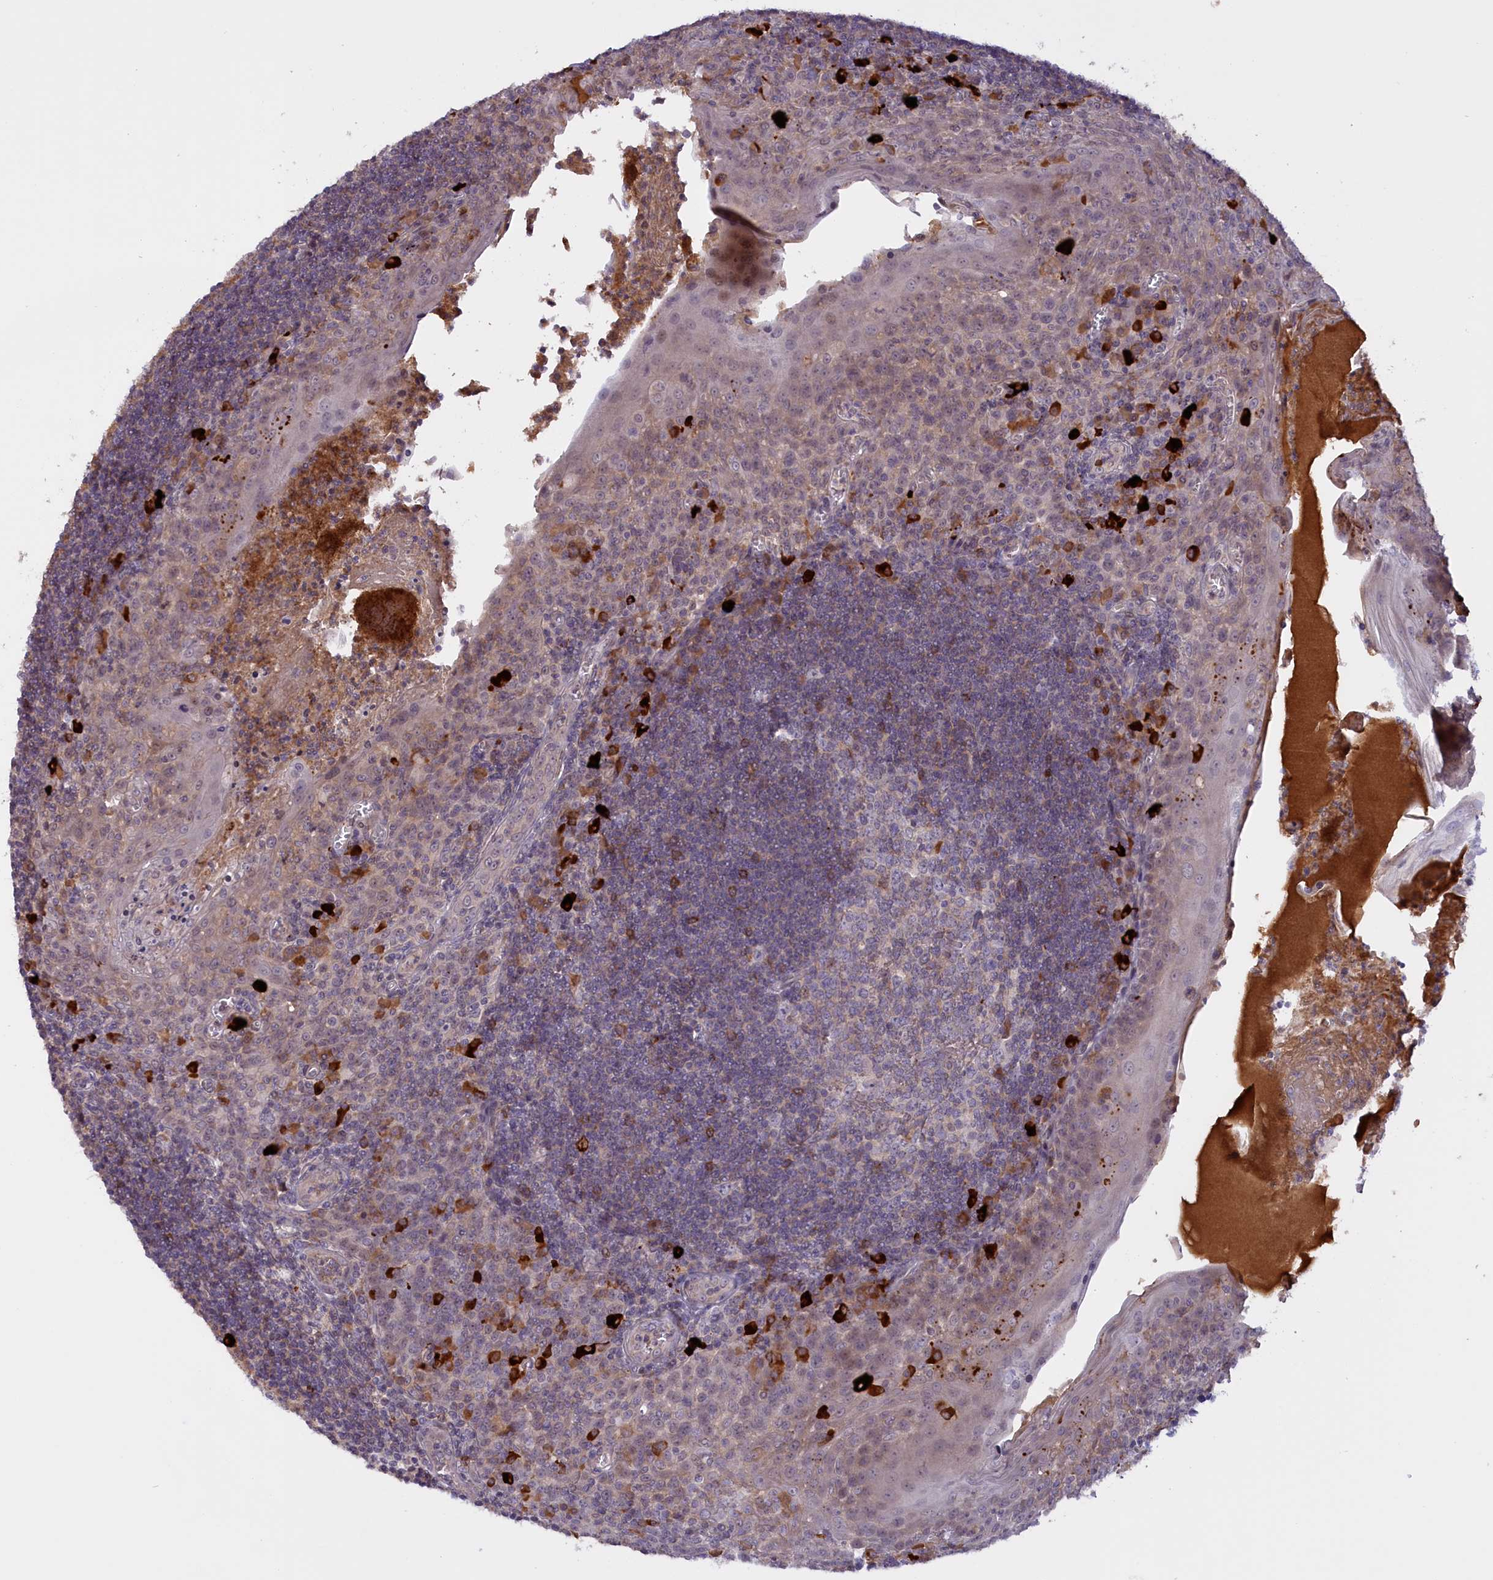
{"staining": {"intensity": "weak", "quantity": "<25%", "location": "cytoplasmic/membranous"}, "tissue": "tonsil", "cell_type": "Germinal center cells", "image_type": "normal", "snomed": [{"axis": "morphology", "description": "Normal tissue, NOS"}, {"axis": "topography", "description": "Tonsil"}], "caption": "Germinal center cells show no significant protein positivity in benign tonsil.", "gene": "RRAD", "patient": {"sex": "male", "age": 27}}